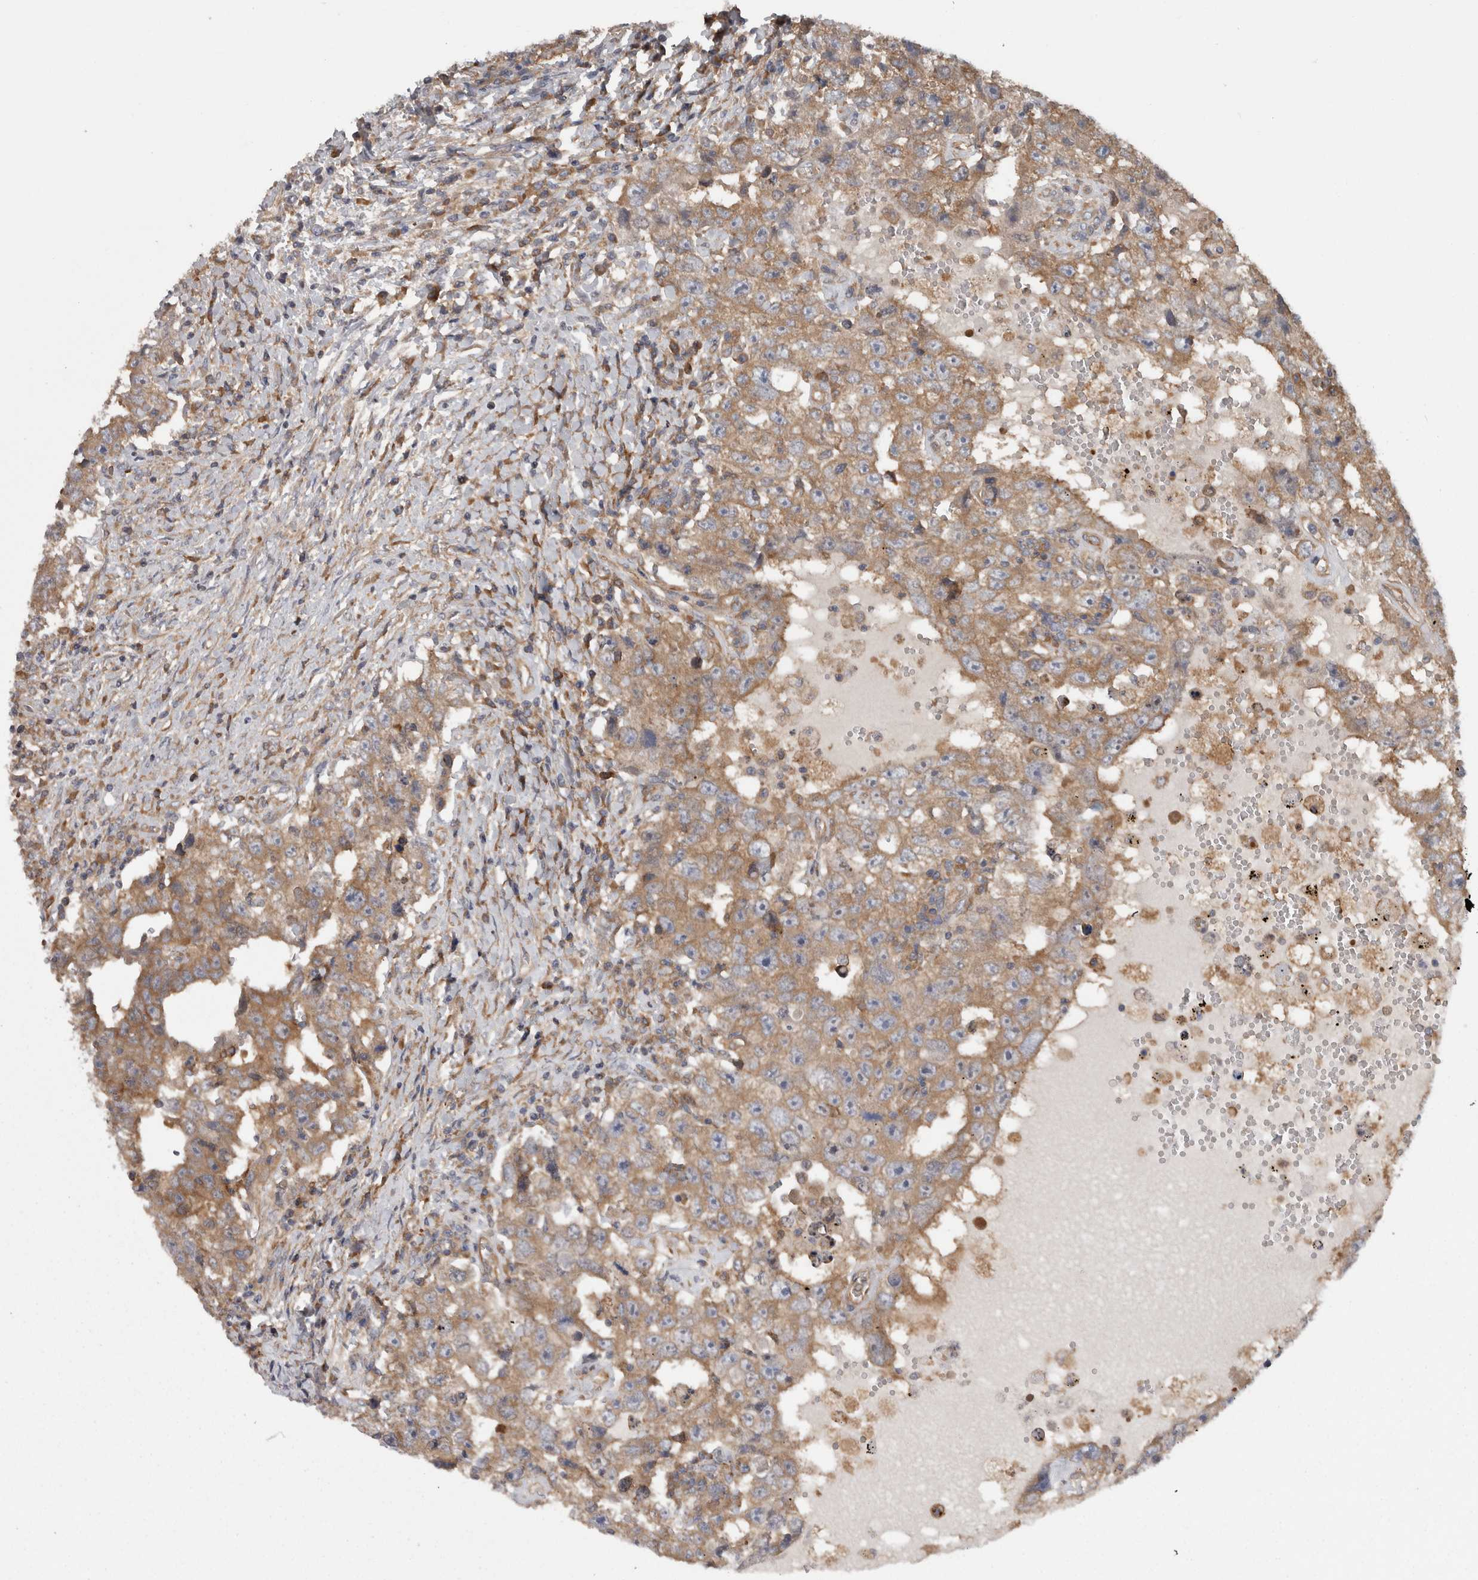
{"staining": {"intensity": "moderate", "quantity": ">75%", "location": "cytoplasmic/membranous"}, "tissue": "testis cancer", "cell_type": "Tumor cells", "image_type": "cancer", "snomed": [{"axis": "morphology", "description": "Carcinoma, Embryonal, NOS"}, {"axis": "topography", "description": "Testis"}], "caption": "Human testis cancer stained with a brown dye shows moderate cytoplasmic/membranous positive staining in about >75% of tumor cells.", "gene": "SMCR8", "patient": {"sex": "male", "age": 26}}